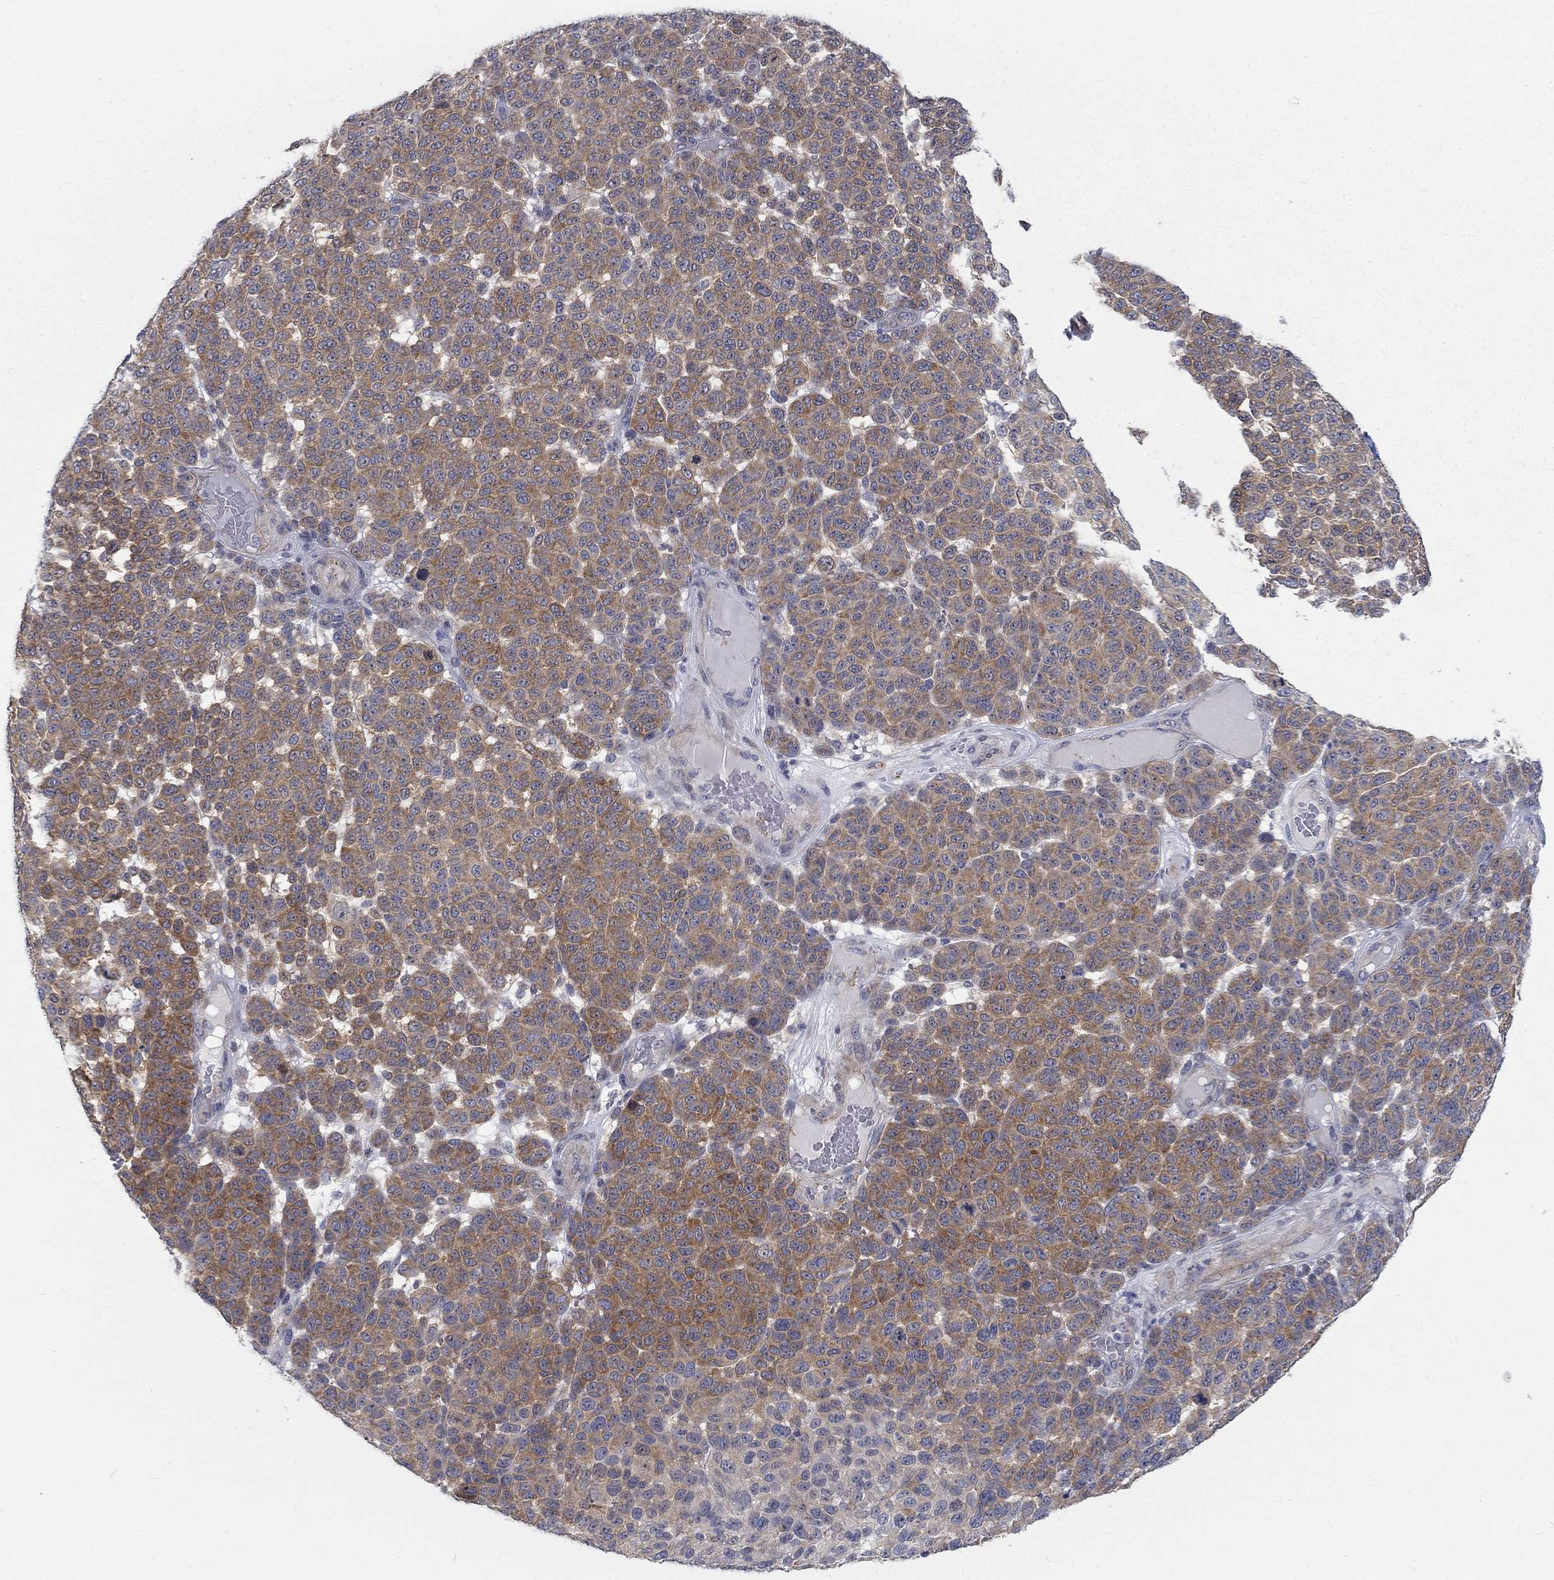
{"staining": {"intensity": "moderate", "quantity": "25%-75%", "location": "cytoplasmic/membranous"}, "tissue": "melanoma", "cell_type": "Tumor cells", "image_type": "cancer", "snomed": [{"axis": "morphology", "description": "Malignant melanoma, NOS"}, {"axis": "topography", "description": "Skin"}], "caption": "Protein staining of melanoma tissue shows moderate cytoplasmic/membranous staining in approximately 25%-75% of tumor cells.", "gene": "MTSS2", "patient": {"sex": "male", "age": 59}}